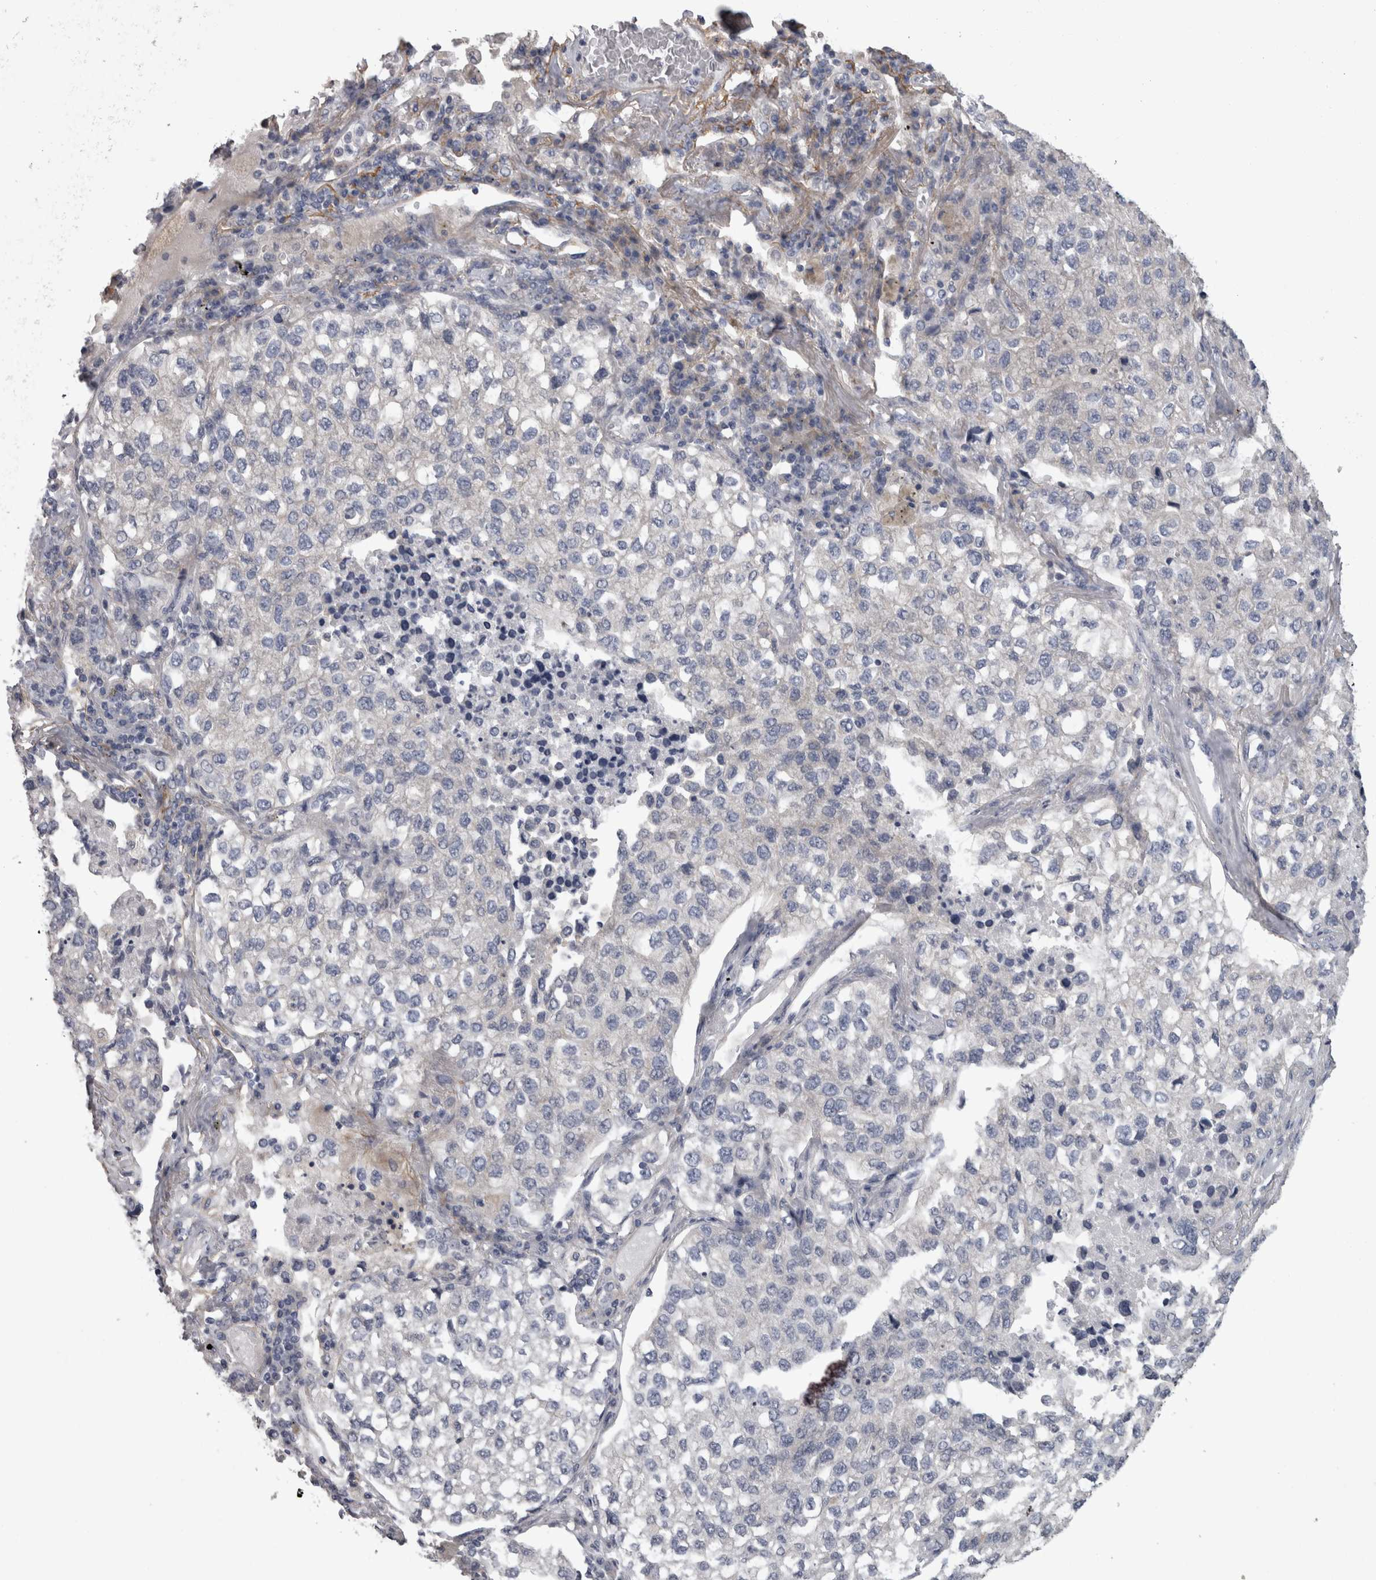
{"staining": {"intensity": "negative", "quantity": "none", "location": "none"}, "tissue": "lung cancer", "cell_type": "Tumor cells", "image_type": "cancer", "snomed": [{"axis": "morphology", "description": "Adenocarcinoma, NOS"}, {"axis": "topography", "description": "Lung"}], "caption": "Histopathology image shows no significant protein positivity in tumor cells of lung adenocarcinoma. (Stains: DAB immunohistochemistry with hematoxylin counter stain, Microscopy: brightfield microscopy at high magnification).", "gene": "EFEMP2", "patient": {"sex": "male", "age": 63}}